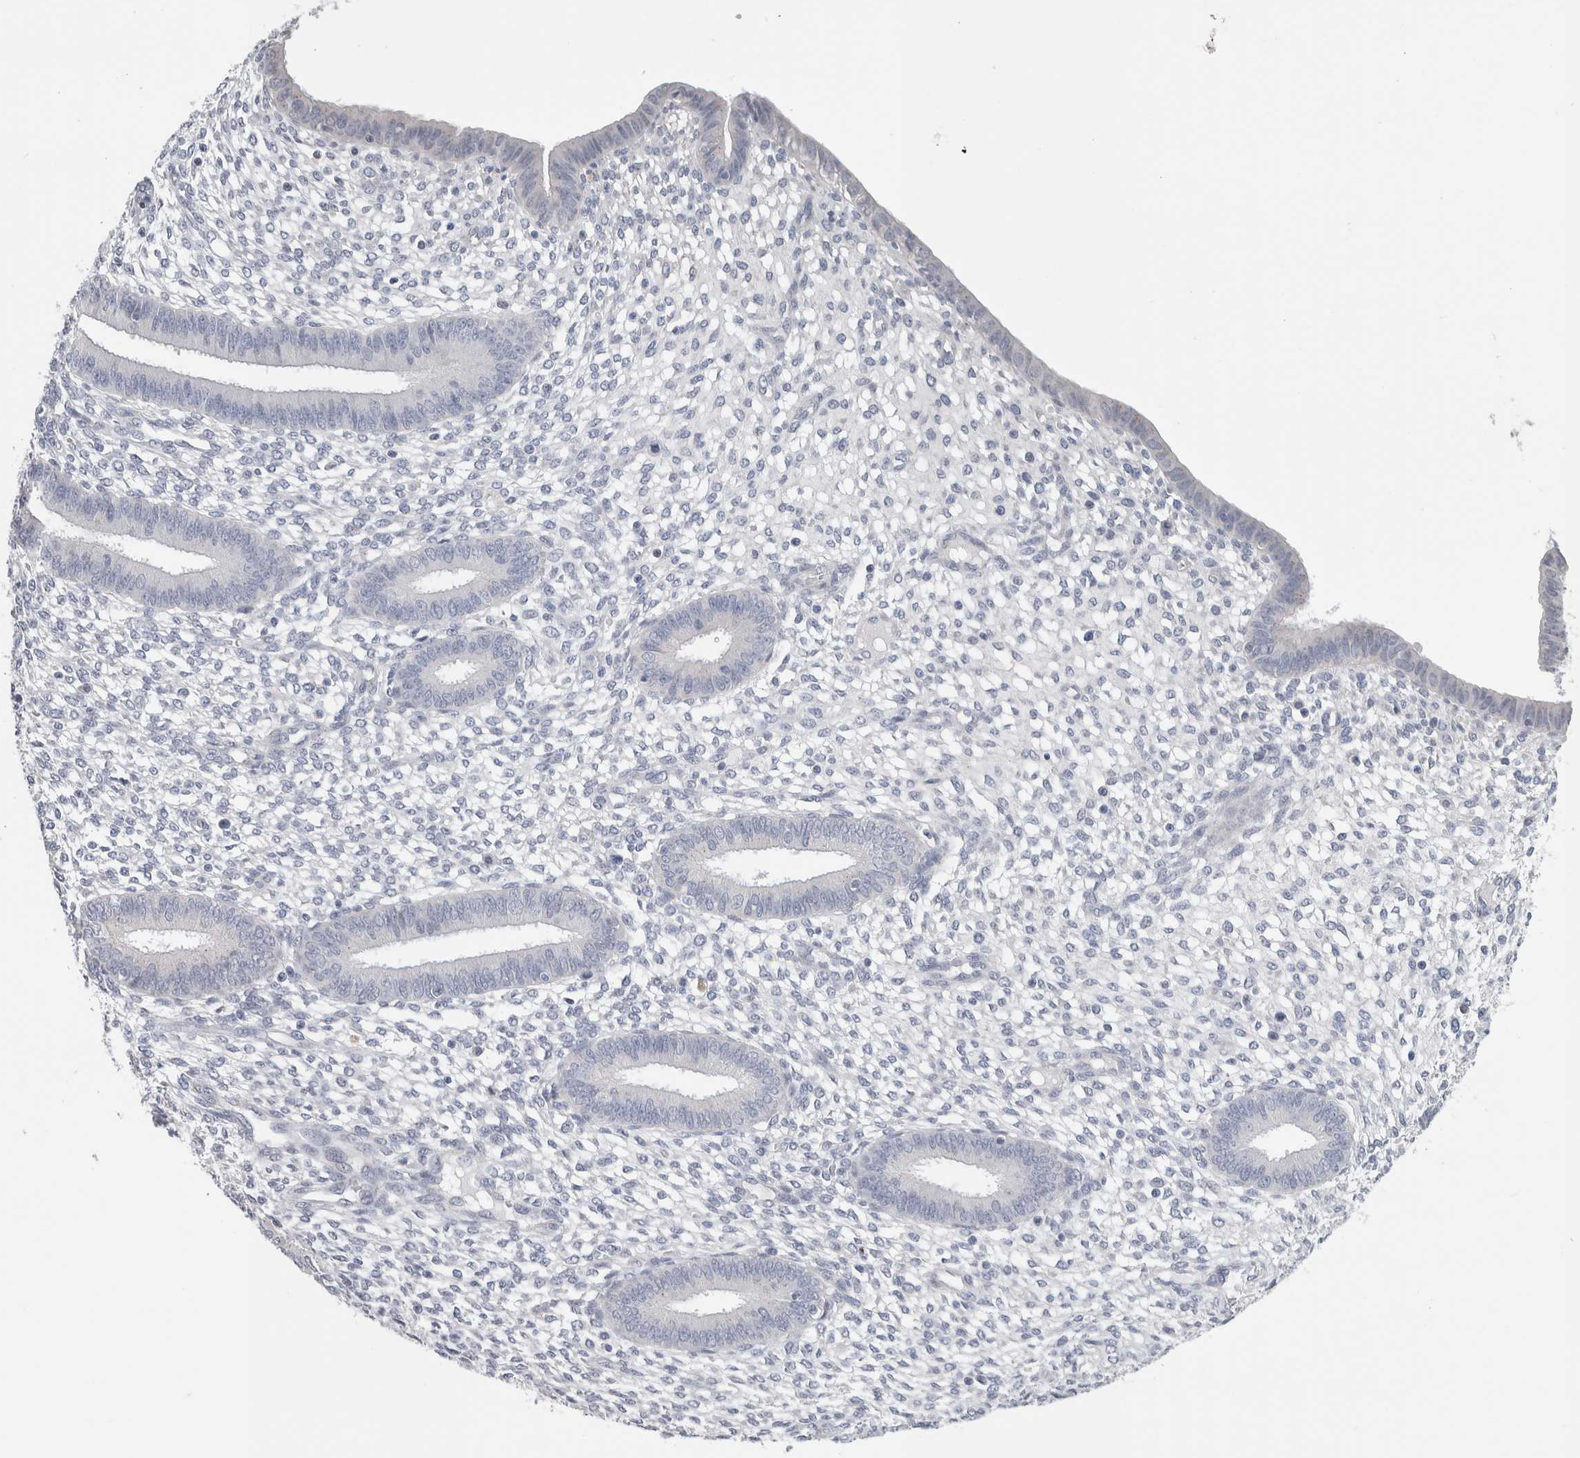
{"staining": {"intensity": "negative", "quantity": "none", "location": "none"}, "tissue": "endometrium", "cell_type": "Cells in endometrial stroma", "image_type": "normal", "snomed": [{"axis": "morphology", "description": "Normal tissue, NOS"}, {"axis": "topography", "description": "Endometrium"}], "caption": "An IHC photomicrograph of benign endometrium is shown. There is no staining in cells in endometrial stroma of endometrium.", "gene": "SCN2A", "patient": {"sex": "female", "age": 46}}